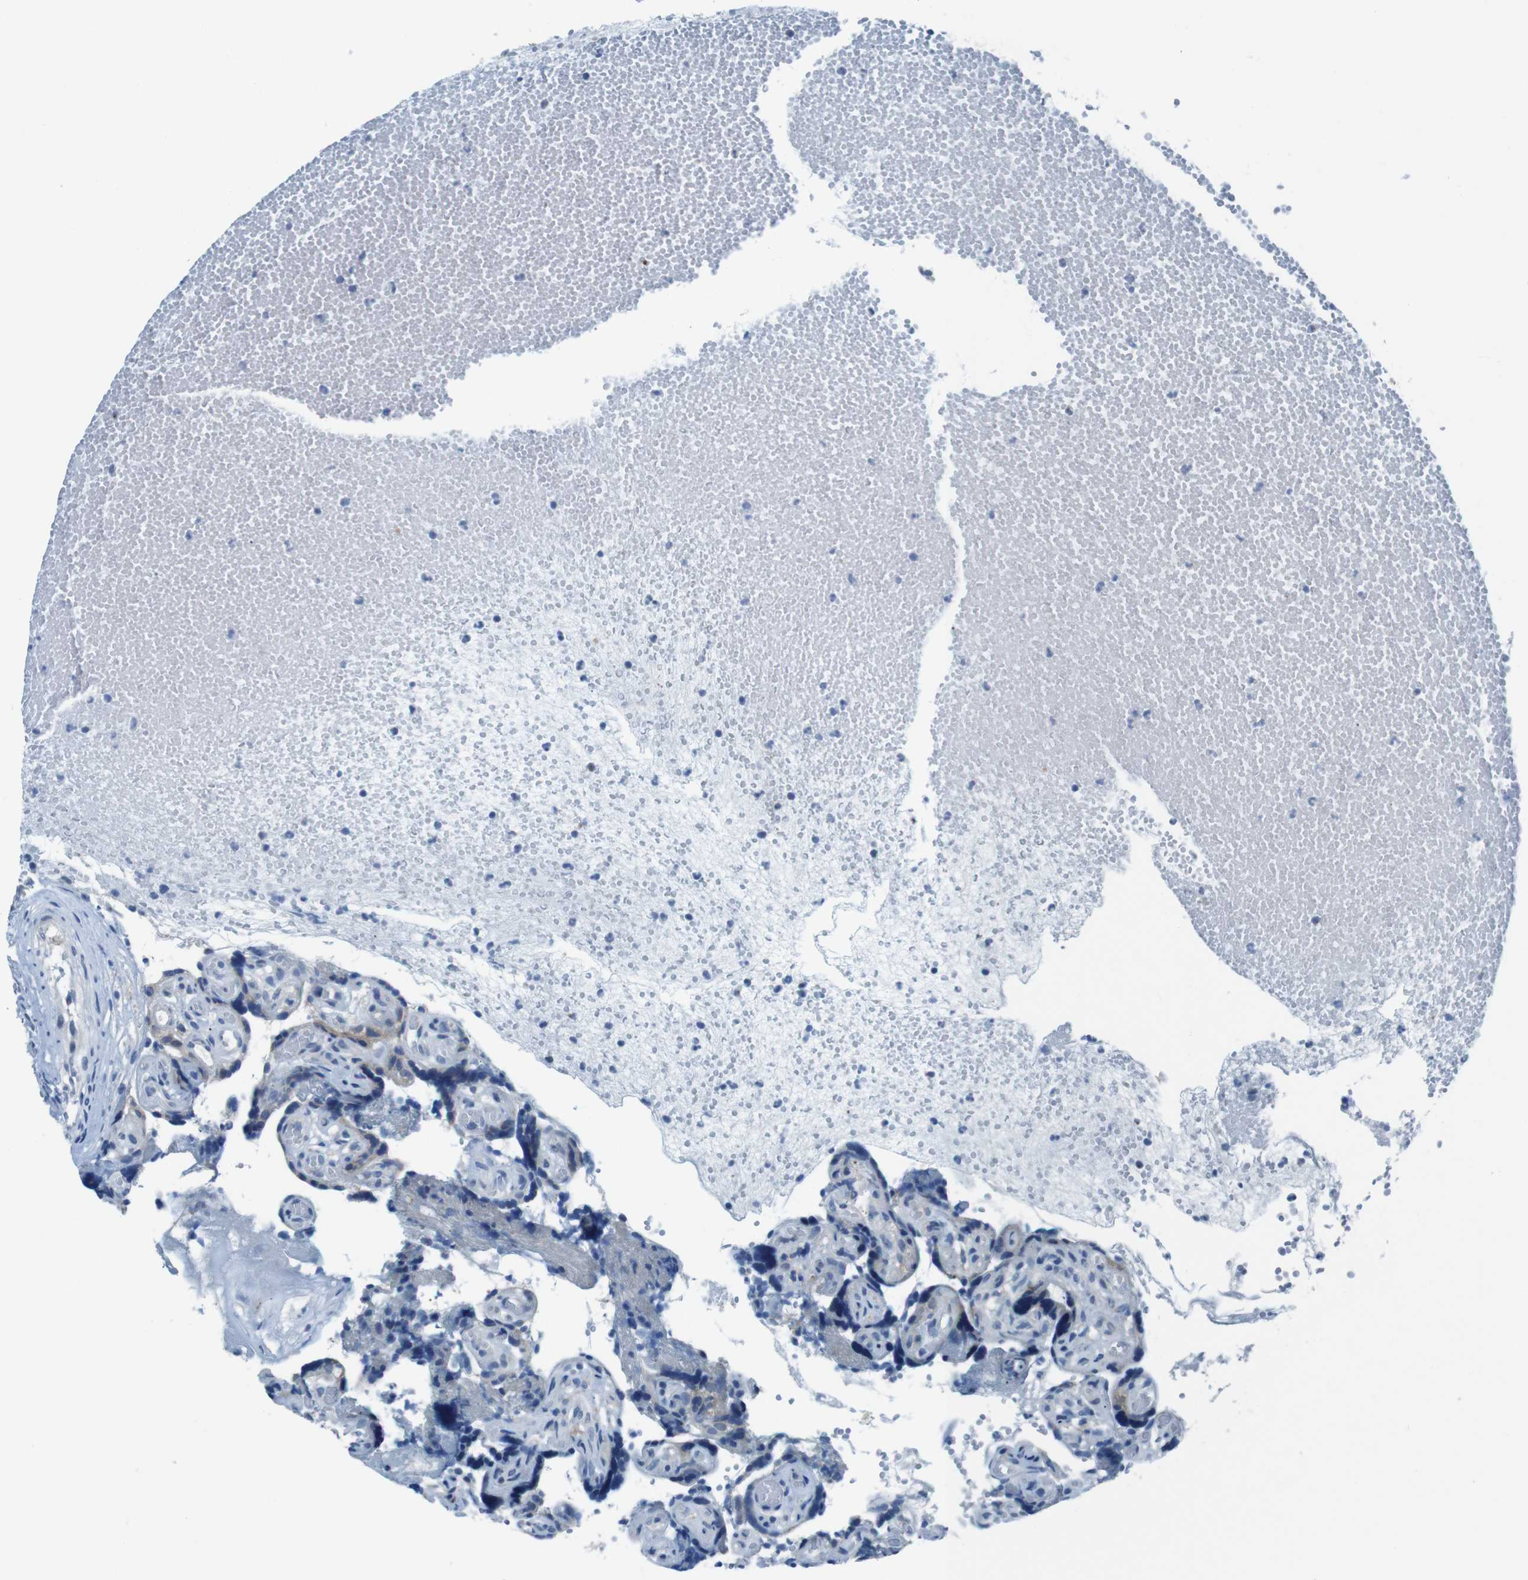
{"staining": {"intensity": "moderate", "quantity": ">75%", "location": "cytoplasmic/membranous"}, "tissue": "placenta", "cell_type": "Trophoblastic cells", "image_type": "normal", "snomed": [{"axis": "morphology", "description": "Normal tissue, NOS"}, {"axis": "topography", "description": "Placenta"}], "caption": "This is a photomicrograph of immunohistochemistry (IHC) staining of normal placenta, which shows moderate expression in the cytoplasmic/membranous of trophoblastic cells.", "gene": "LRP5", "patient": {"sex": "female", "age": 30}}